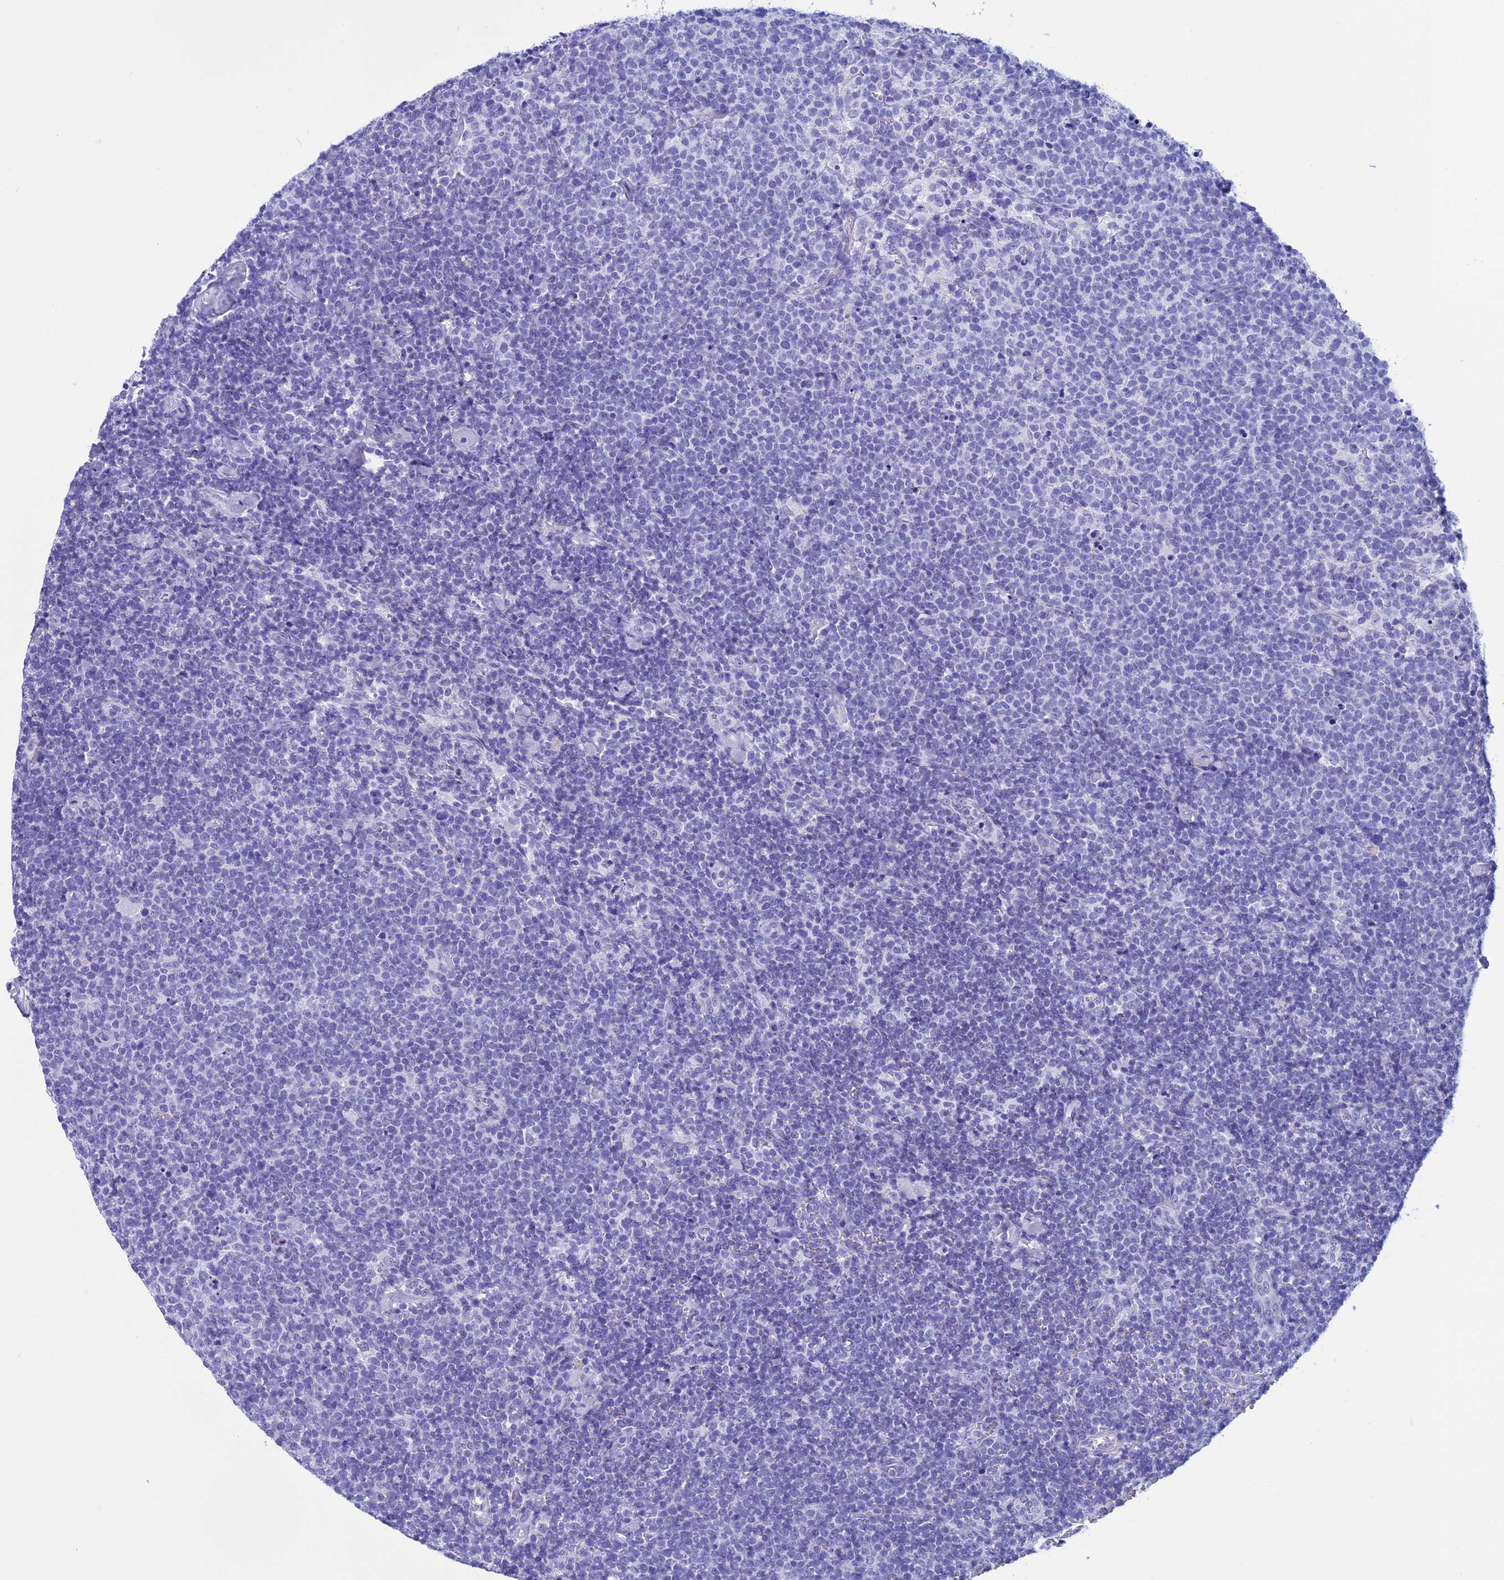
{"staining": {"intensity": "negative", "quantity": "none", "location": "none"}, "tissue": "lymphoma", "cell_type": "Tumor cells", "image_type": "cancer", "snomed": [{"axis": "morphology", "description": "Malignant lymphoma, non-Hodgkin's type, High grade"}, {"axis": "topography", "description": "Lymph node"}], "caption": "This photomicrograph is of lymphoma stained with immunohistochemistry to label a protein in brown with the nuclei are counter-stained blue. There is no positivity in tumor cells.", "gene": "FAM169A", "patient": {"sex": "male", "age": 61}}